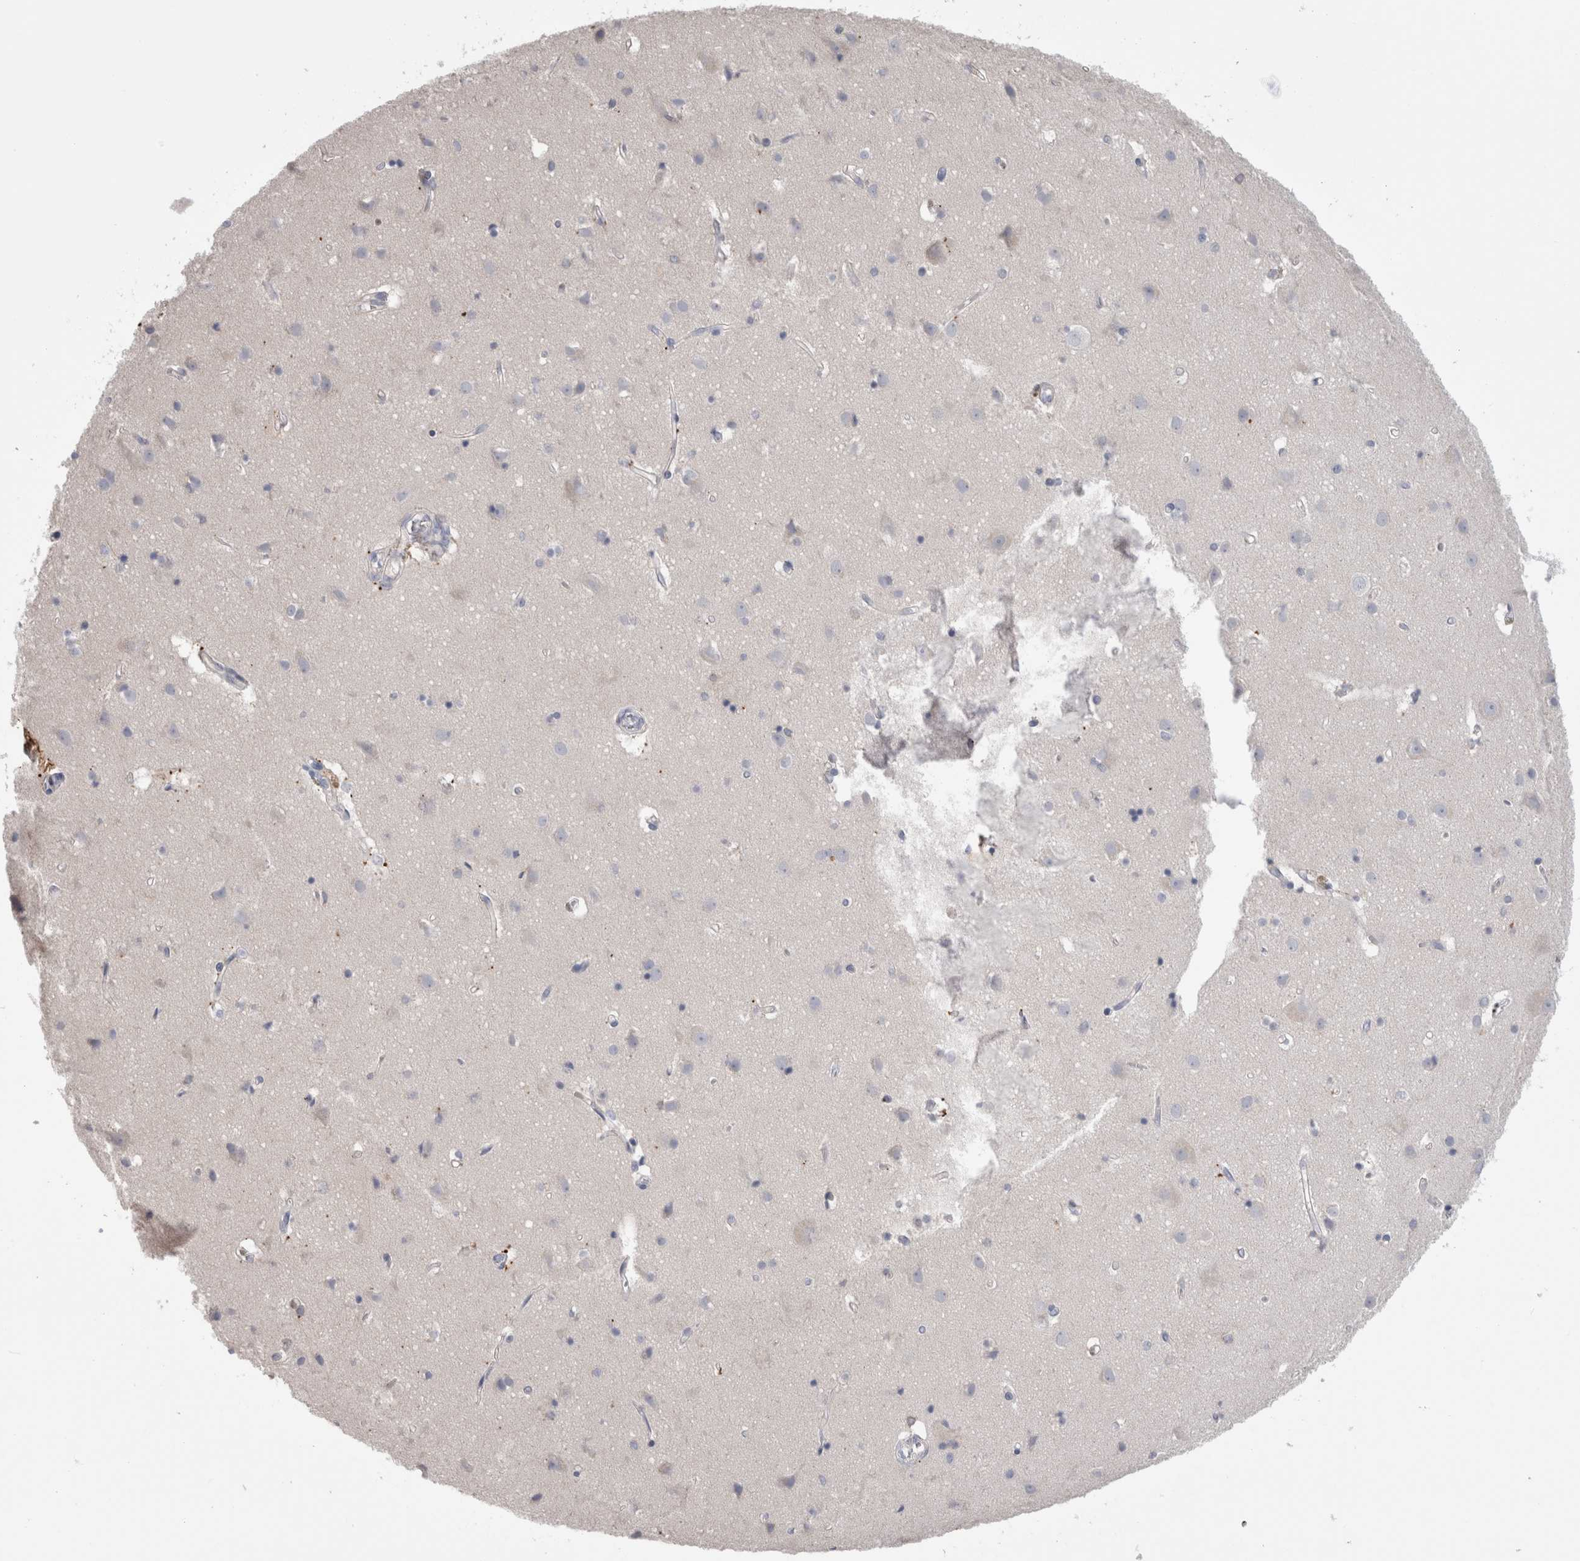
{"staining": {"intensity": "negative", "quantity": "none", "location": "none"}, "tissue": "cerebral cortex", "cell_type": "Endothelial cells", "image_type": "normal", "snomed": [{"axis": "morphology", "description": "Normal tissue, NOS"}, {"axis": "topography", "description": "Cerebral cortex"}], "caption": "An image of cerebral cortex stained for a protein displays no brown staining in endothelial cells. (DAB (3,3'-diaminobenzidine) IHC, high magnification).", "gene": "DCTN6", "patient": {"sex": "male", "age": 54}}